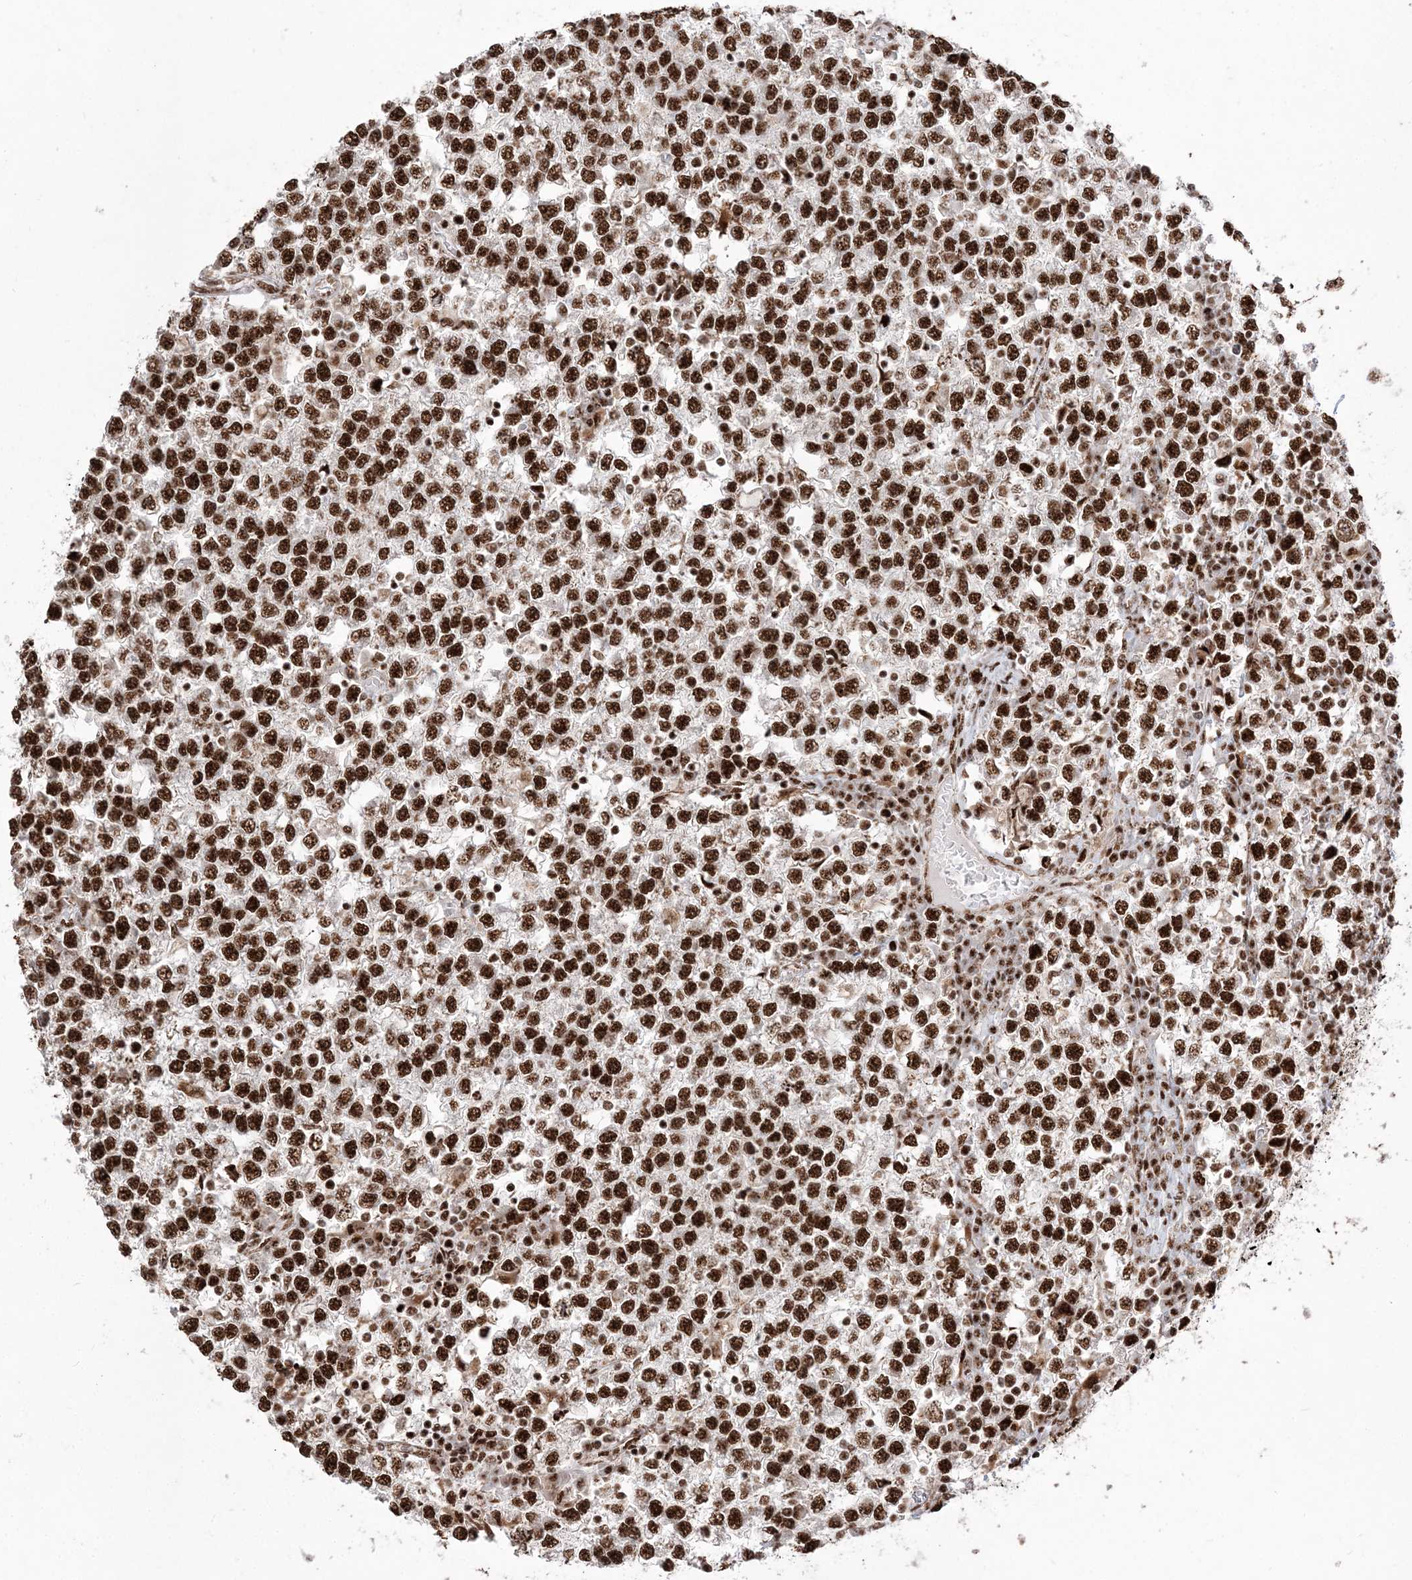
{"staining": {"intensity": "strong", "quantity": ">75%", "location": "nuclear"}, "tissue": "testis cancer", "cell_type": "Tumor cells", "image_type": "cancer", "snomed": [{"axis": "morphology", "description": "Seminoma, NOS"}, {"axis": "topography", "description": "Testis"}], "caption": "Strong nuclear positivity is identified in approximately >75% of tumor cells in seminoma (testis). The protein of interest is stained brown, and the nuclei are stained in blue (DAB (3,3'-diaminobenzidine) IHC with brightfield microscopy, high magnification).", "gene": "RBM17", "patient": {"sex": "male", "age": 65}}